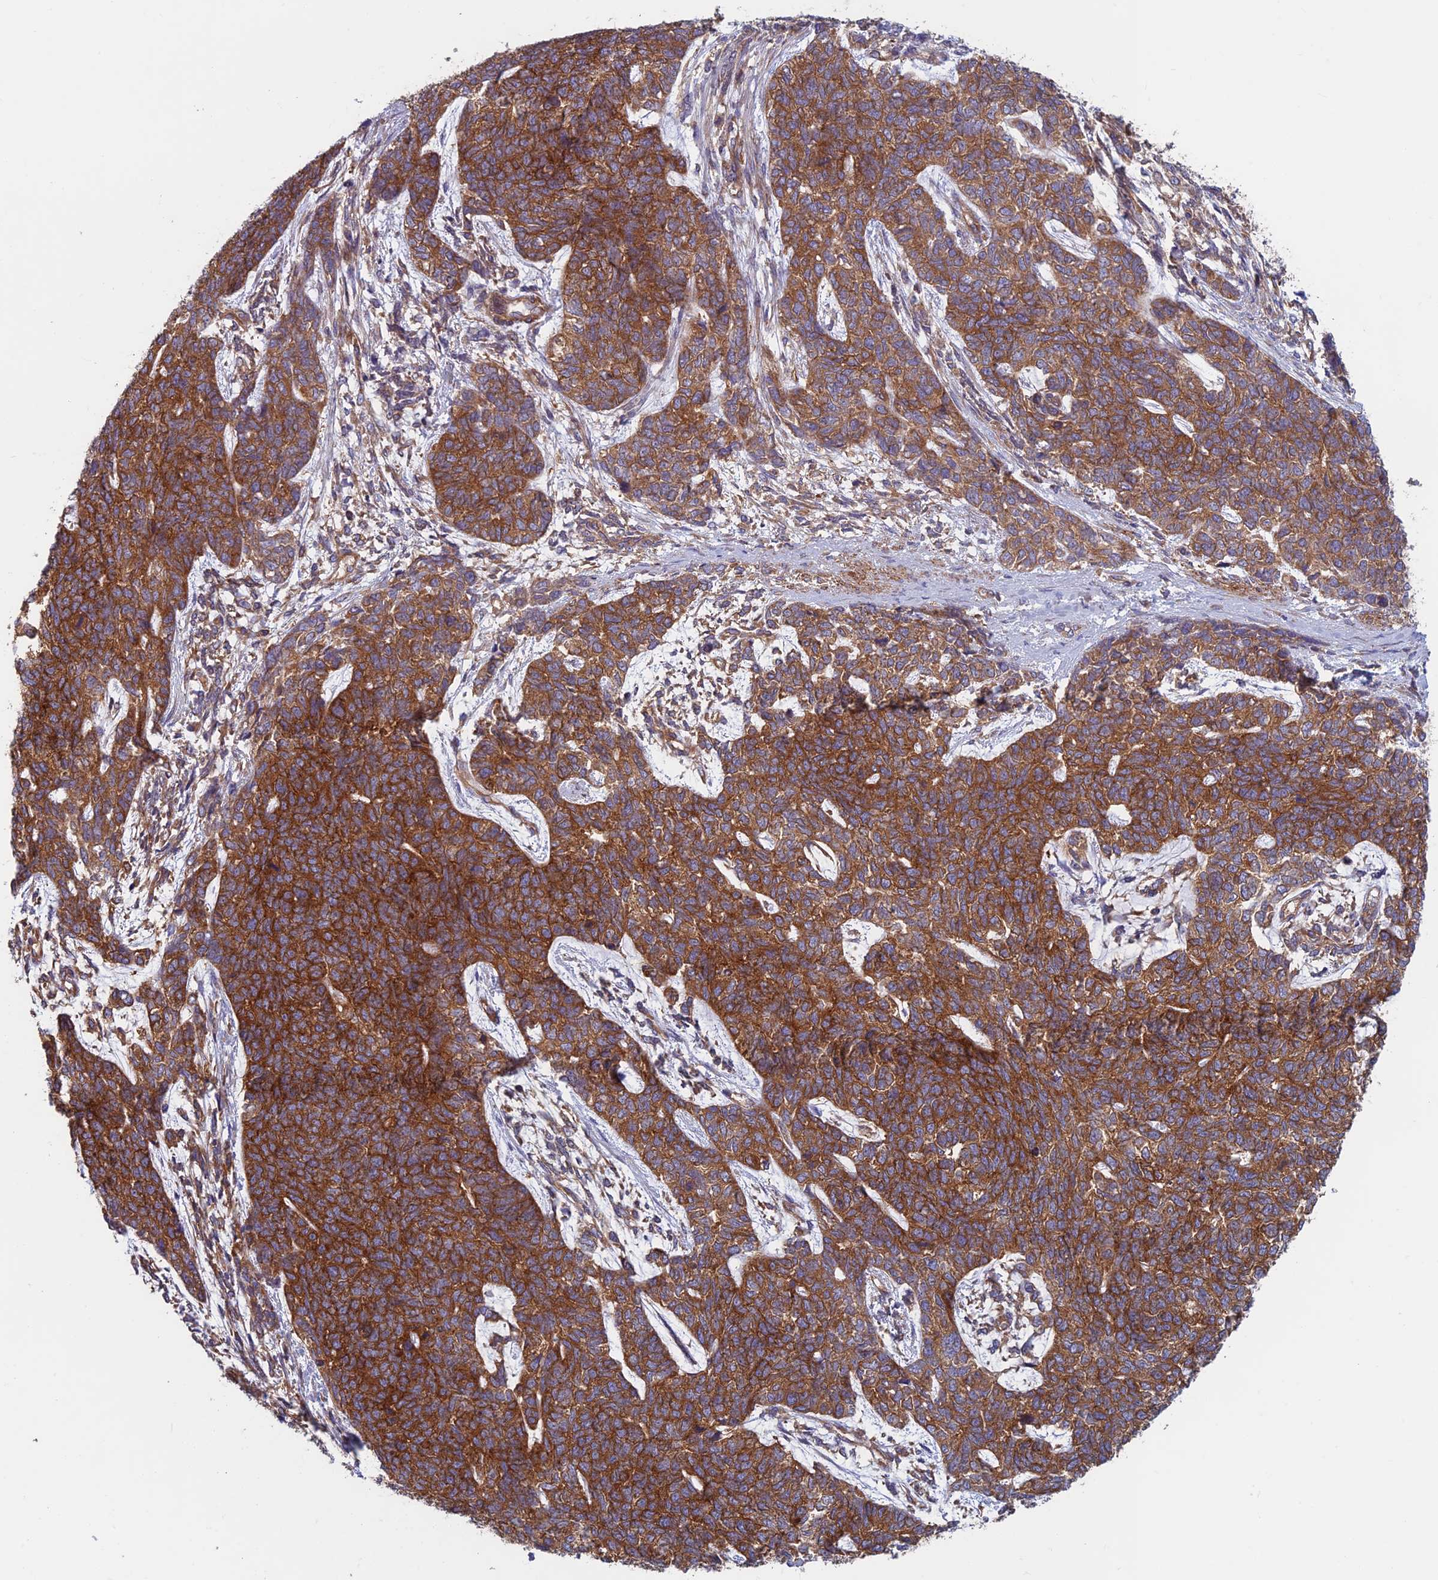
{"staining": {"intensity": "strong", "quantity": ">75%", "location": "cytoplasmic/membranous"}, "tissue": "cervical cancer", "cell_type": "Tumor cells", "image_type": "cancer", "snomed": [{"axis": "morphology", "description": "Squamous cell carcinoma, NOS"}, {"axis": "topography", "description": "Cervix"}], "caption": "Immunohistochemistry (IHC) of cervical squamous cell carcinoma displays high levels of strong cytoplasmic/membranous positivity in approximately >75% of tumor cells. (brown staining indicates protein expression, while blue staining denotes nuclei).", "gene": "DNM1L", "patient": {"sex": "female", "age": 63}}